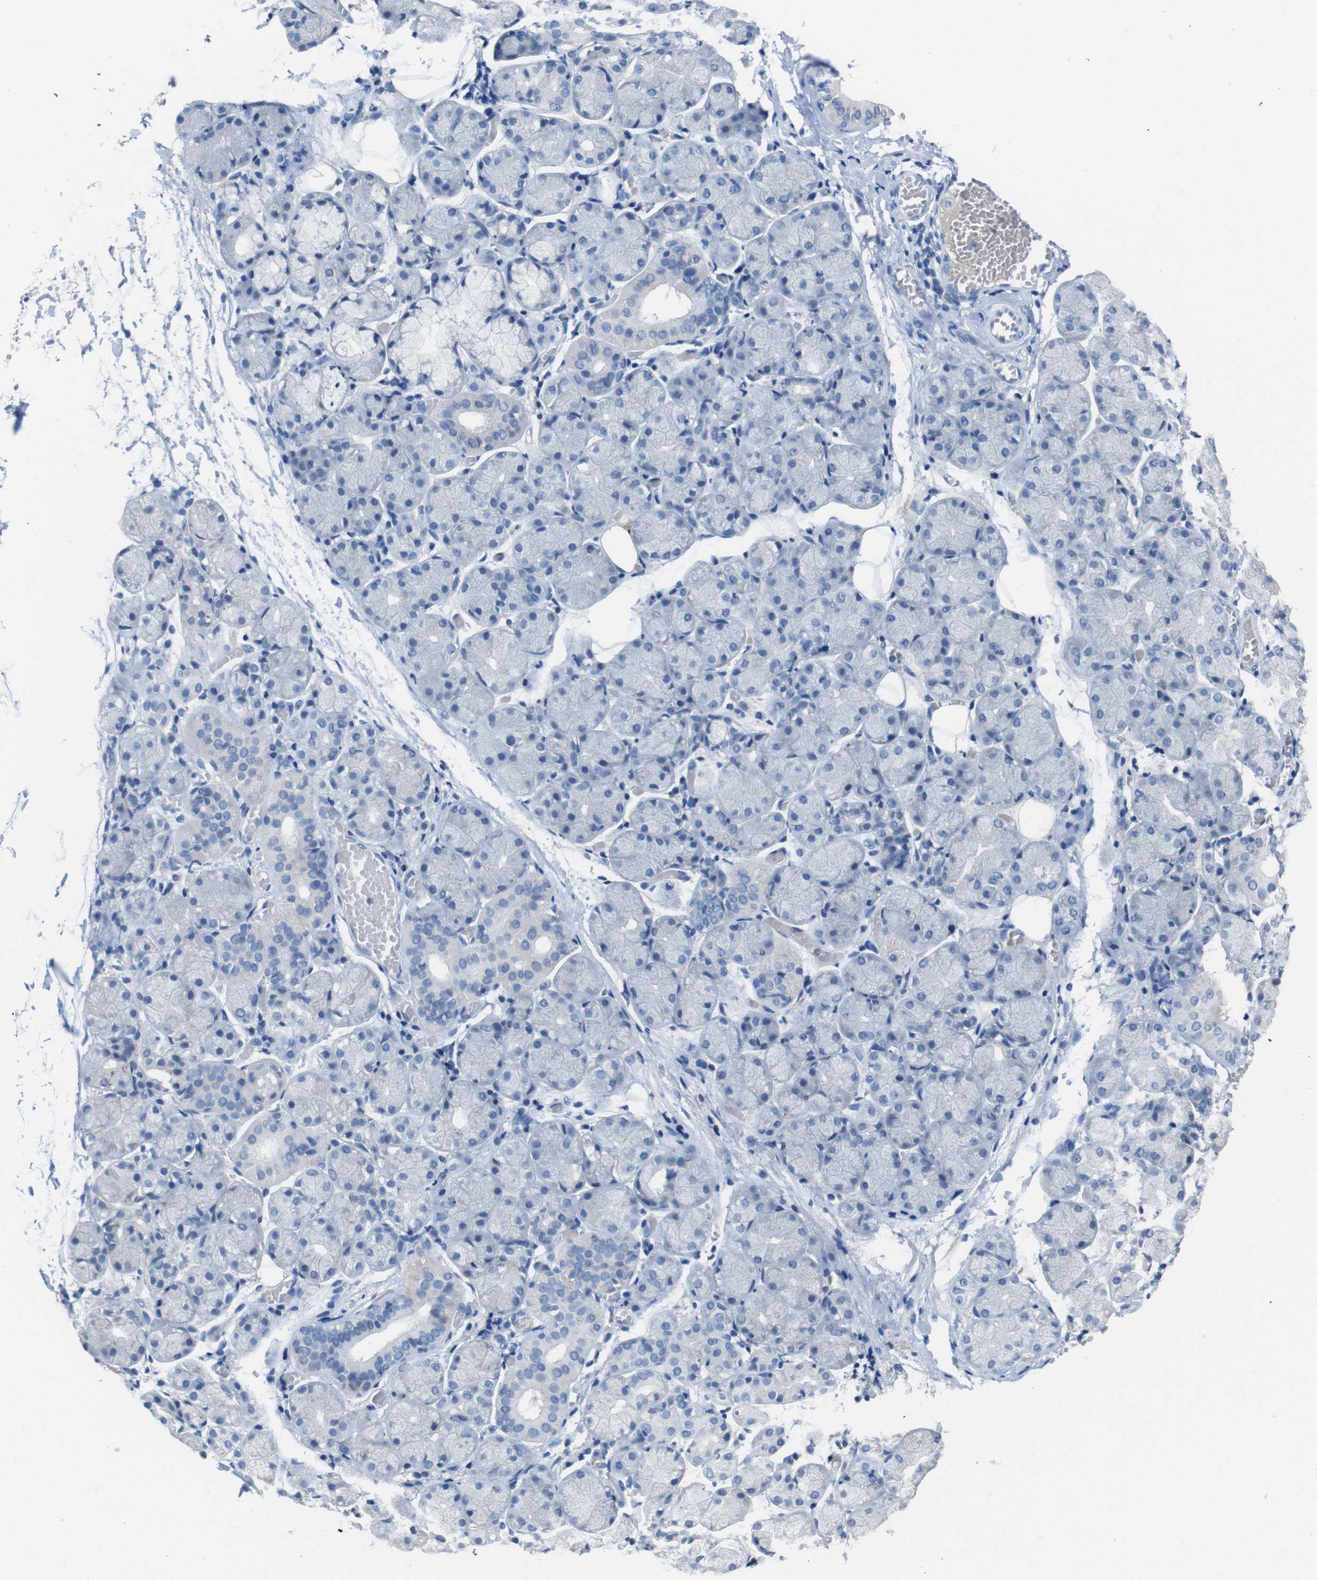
{"staining": {"intensity": "negative", "quantity": "none", "location": "none"}, "tissue": "salivary gland", "cell_type": "Glandular cells", "image_type": "normal", "snomed": [{"axis": "morphology", "description": "Normal tissue, NOS"}, {"axis": "topography", "description": "Salivary gland"}], "caption": "The image demonstrates no staining of glandular cells in normal salivary gland.", "gene": "SLC2A8", "patient": {"sex": "female", "age": 24}}